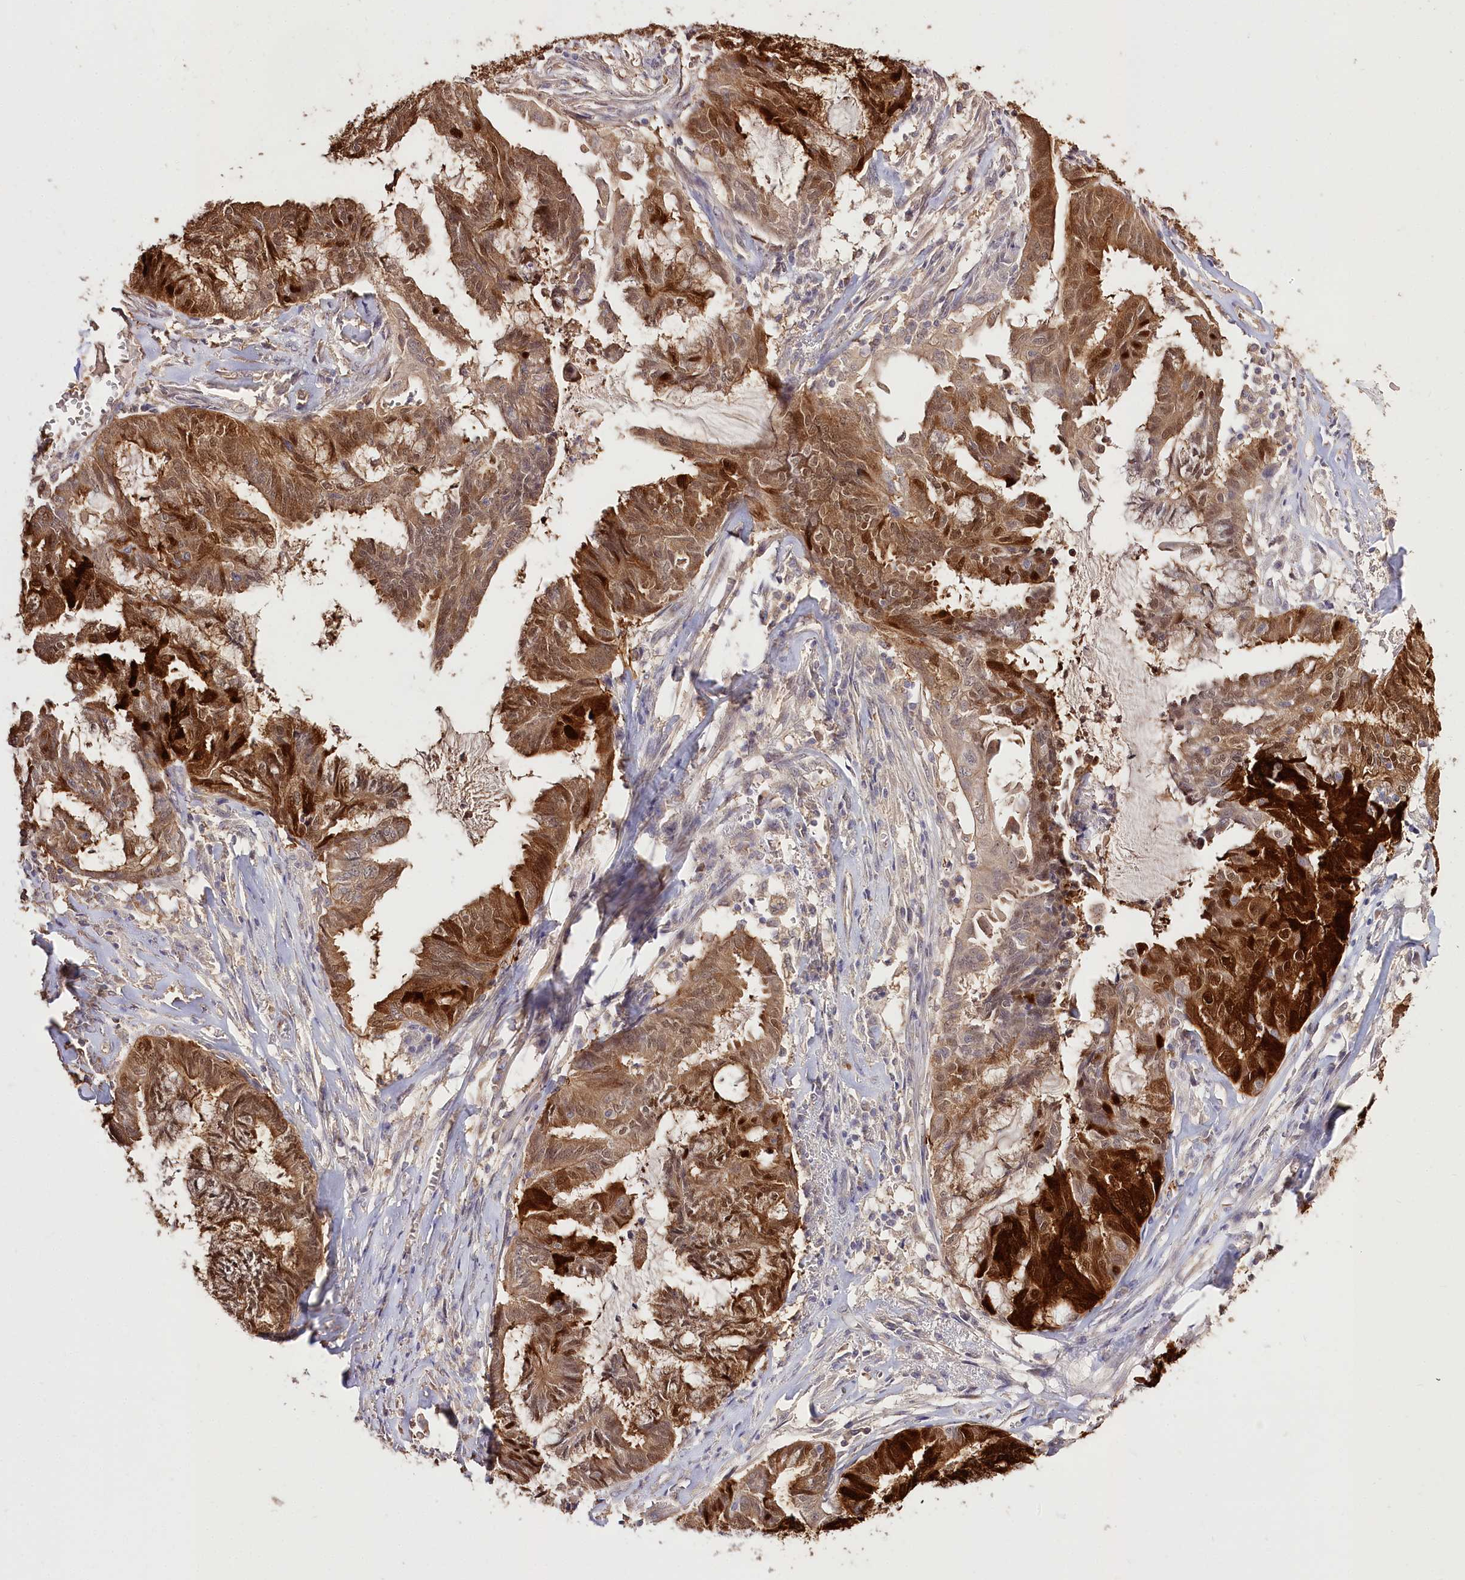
{"staining": {"intensity": "moderate", "quantity": ">75%", "location": "cytoplasmic/membranous,nuclear"}, "tissue": "endometrial cancer", "cell_type": "Tumor cells", "image_type": "cancer", "snomed": [{"axis": "morphology", "description": "Adenocarcinoma, NOS"}, {"axis": "topography", "description": "Endometrium"}], "caption": "There is medium levels of moderate cytoplasmic/membranous and nuclear expression in tumor cells of endometrial adenocarcinoma, as demonstrated by immunohistochemical staining (brown color).", "gene": "R3HDM2", "patient": {"sex": "female", "age": 86}}